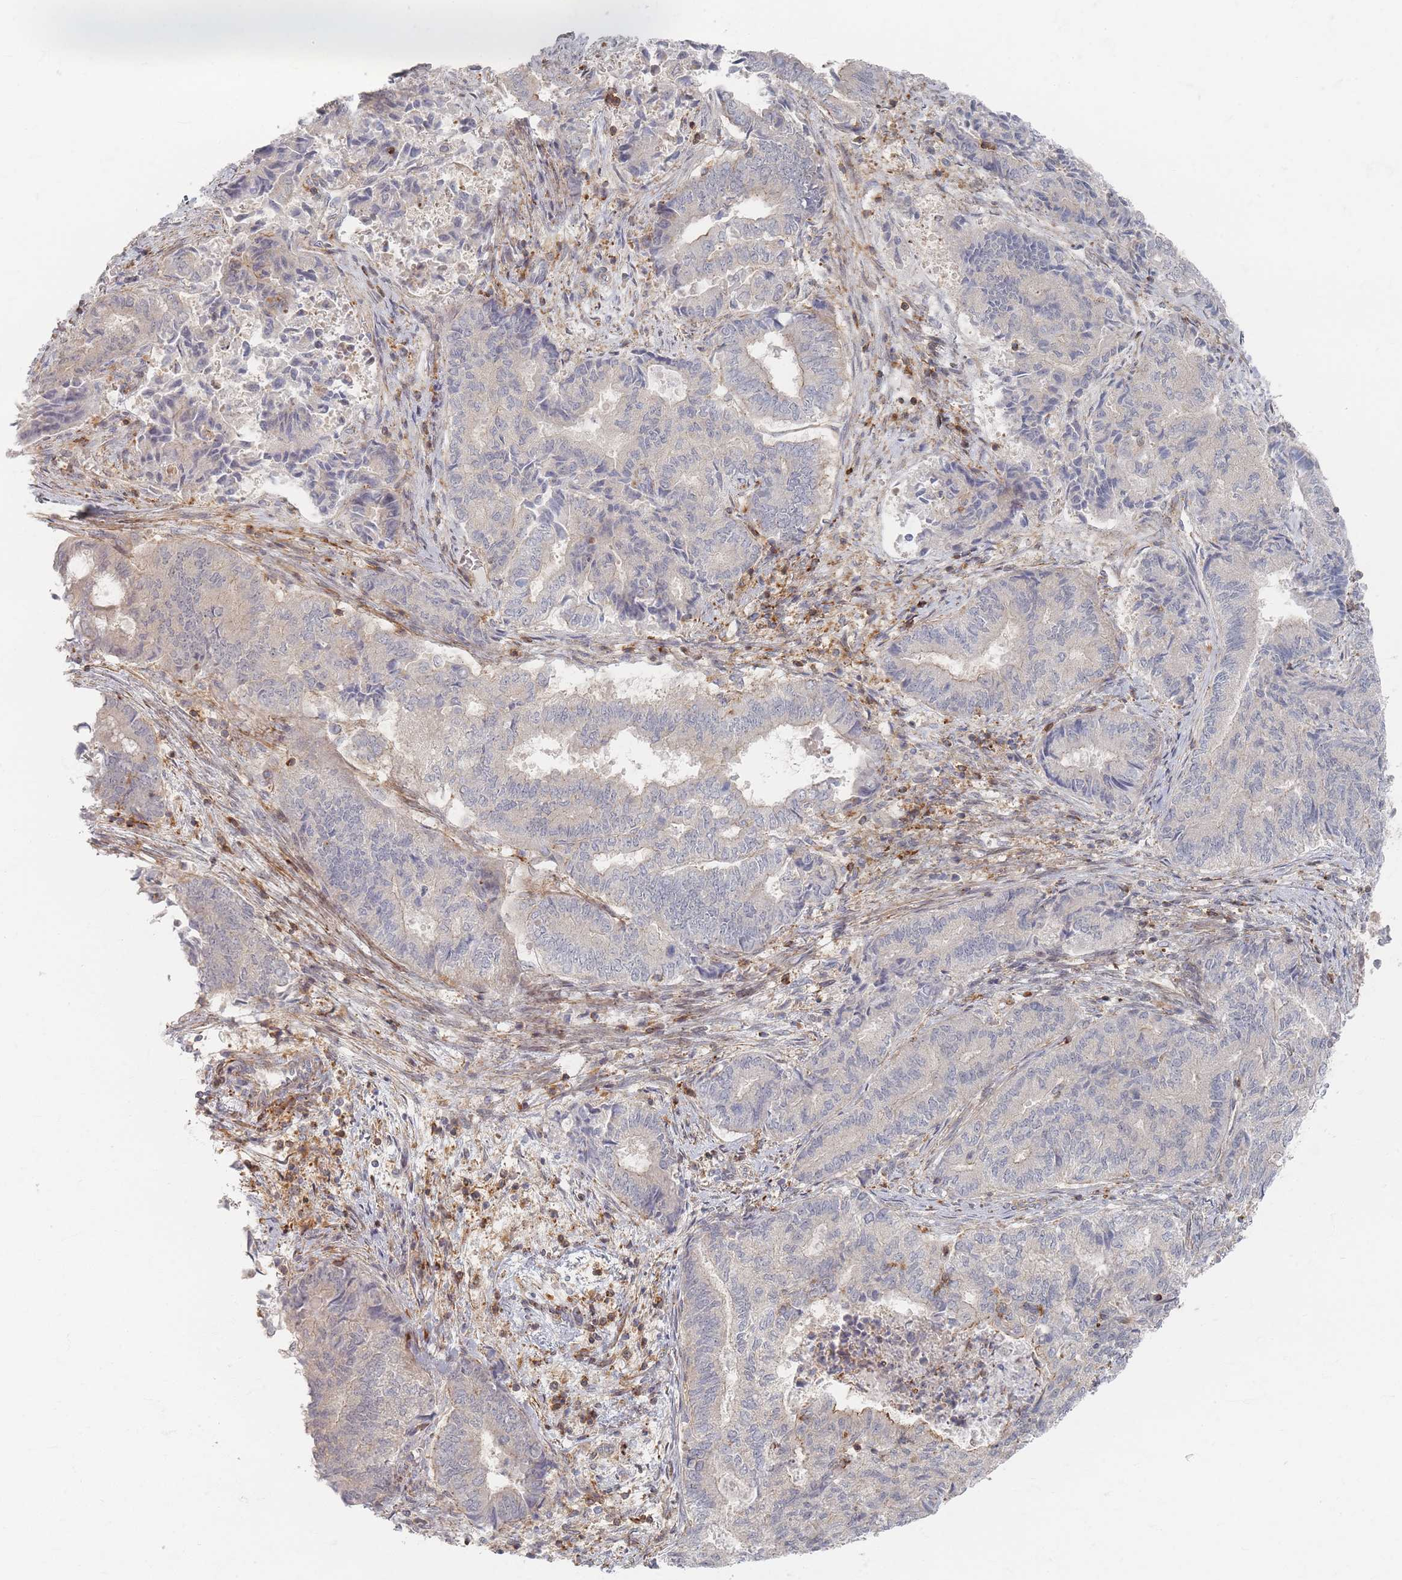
{"staining": {"intensity": "negative", "quantity": "none", "location": "none"}, "tissue": "endometrial cancer", "cell_type": "Tumor cells", "image_type": "cancer", "snomed": [{"axis": "morphology", "description": "Adenocarcinoma, NOS"}, {"axis": "topography", "description": "Endometrium"}], "caption": "High power microscopy micrograph of an immunohistochemistry (IHC) micrograph of adenocarcinoma (endometrial), revealing no significant expression in tumor cells.", "gene": "ZNF852", "patient": {"sex": "female", "age": 80}}